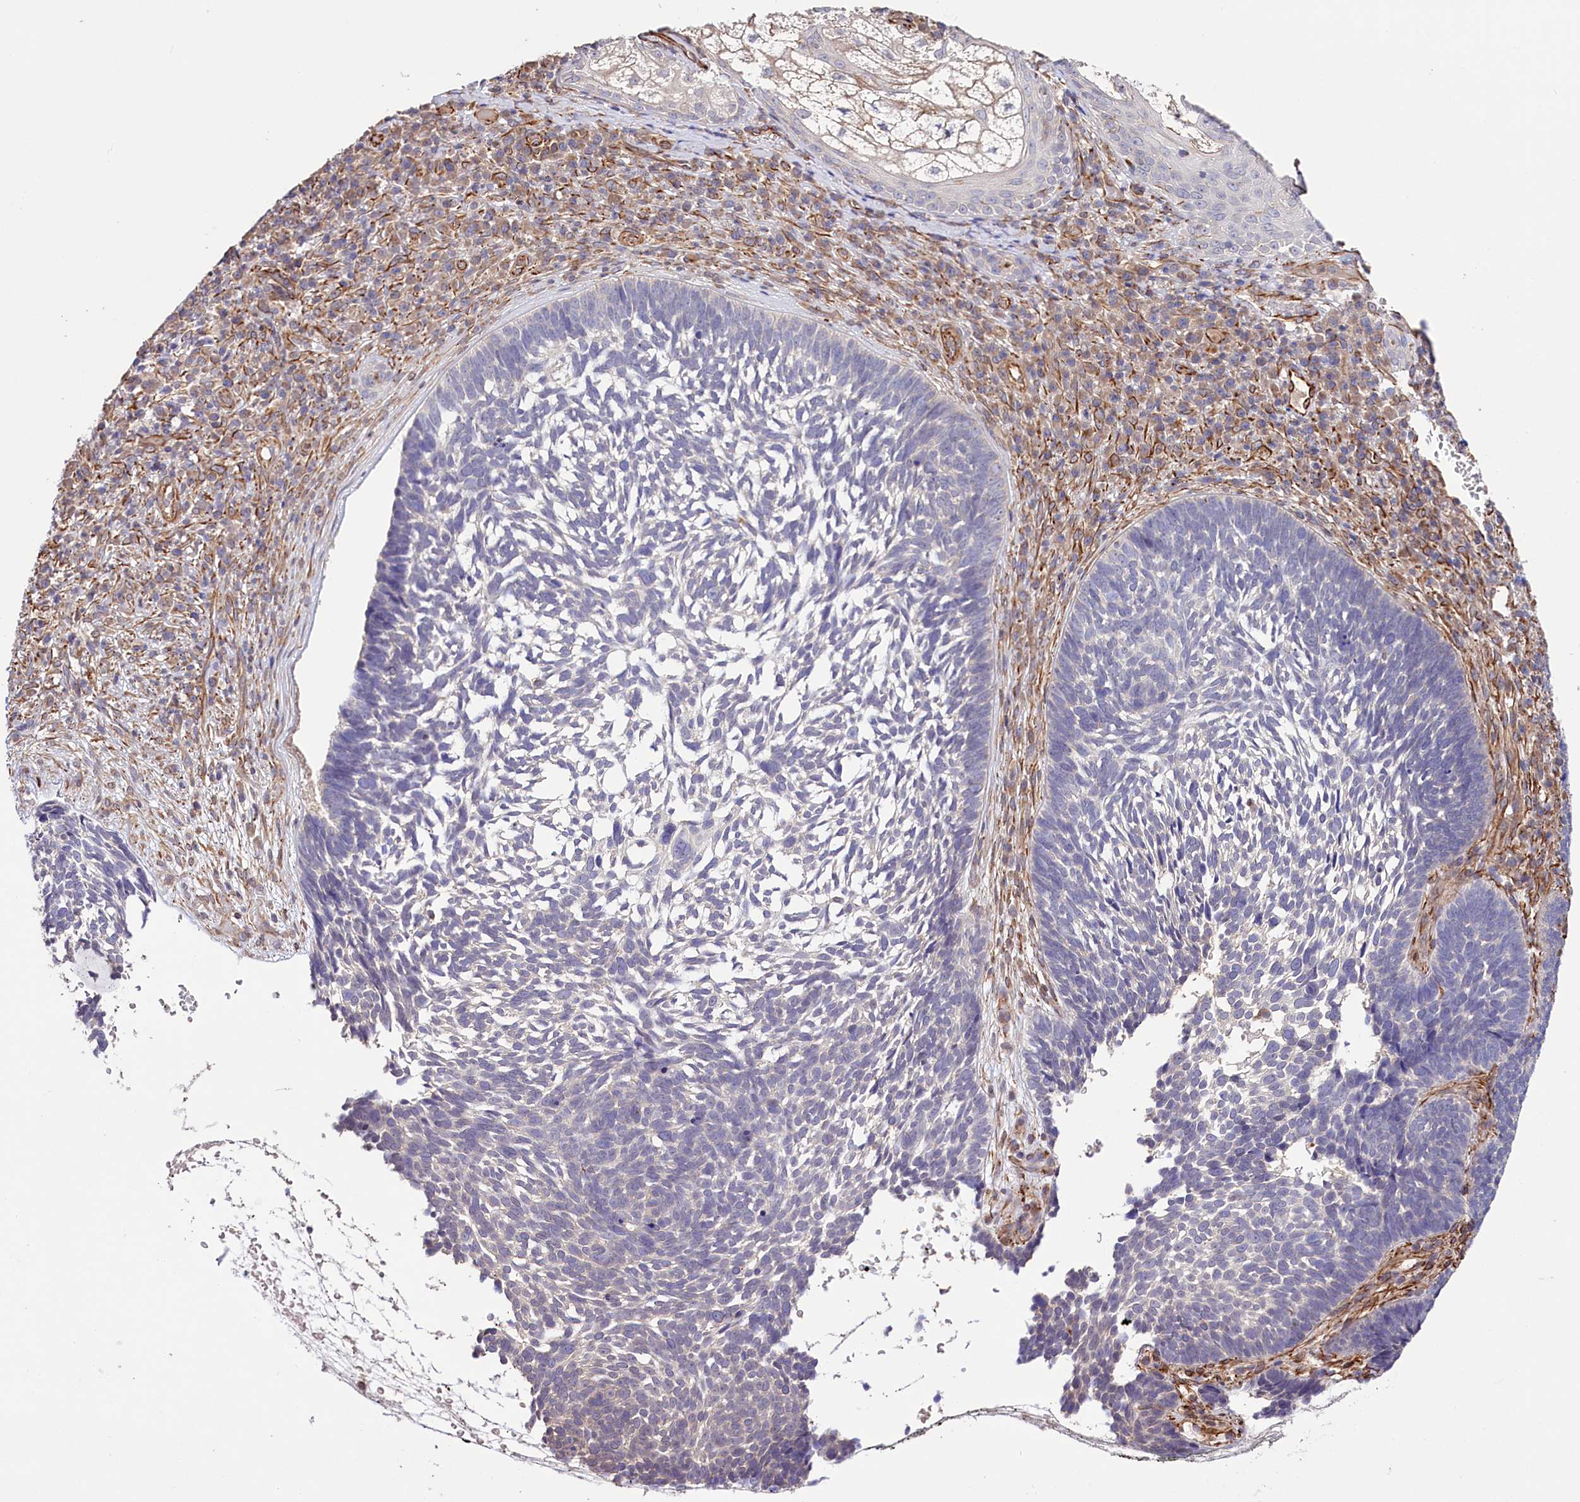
{"staining": {"intensity": "negative", "quantity": "none", "location": "none"}, "tissue": "skin cancer", "cell_type": "Tumor cells", "image_type": "cancer", "snomed": [{"axis": "morphology", "description": "Basal cell carcinoma"}, {"axis": "topography", "description": "Skin"}], "caption": "DAB immunohistochemical staining of human skin basal cell carcinoma exhibits no significant expression in tumor cells. Brightfield microscopy of immunohistochemistry (IHC) stained with DAB (brown) and hematoxylin (blue), captured at high magnification.", "gene": "TTC12", "patient": {"sex": "male", "age": 88}}